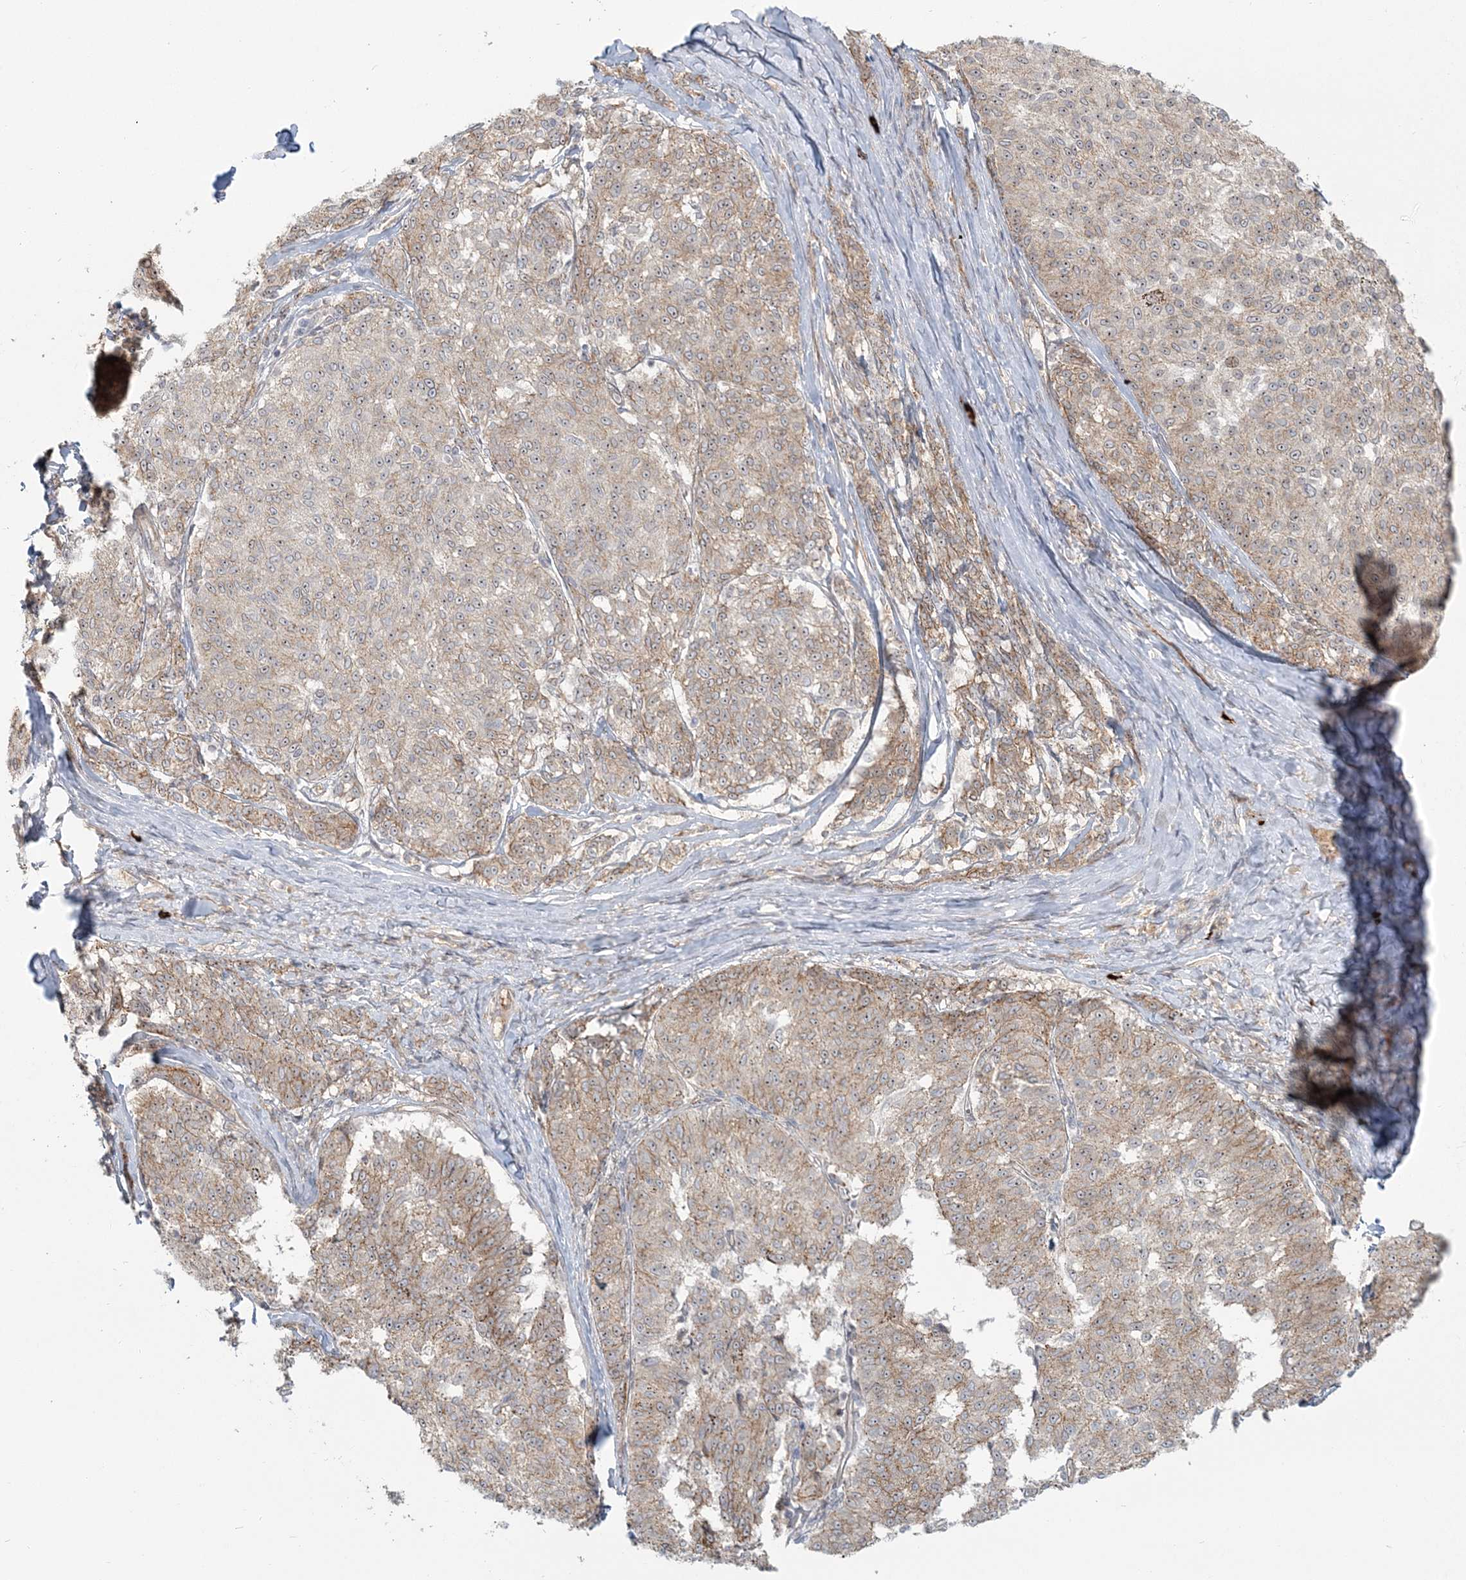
{"staining": {"intensity": "weak", "quantity": ">75%", "location": "cytoplasmic/membranous"}, "tissue": "melanoma", "cell_type": "Tumor cells", "image_type": "cancer", "snomed": [{"axis": "morphology", "description": "Malignant melanoma, NOS"}, {"axis": "topography", "description": "Skin"}], "caption": "A brown stain highlights weak cytoplasmic/membranous positivity of a protein in human melanoma tumor cells.", "gene": "SH3PXD2A", "patient": {"sex": "female", "age": 72}}